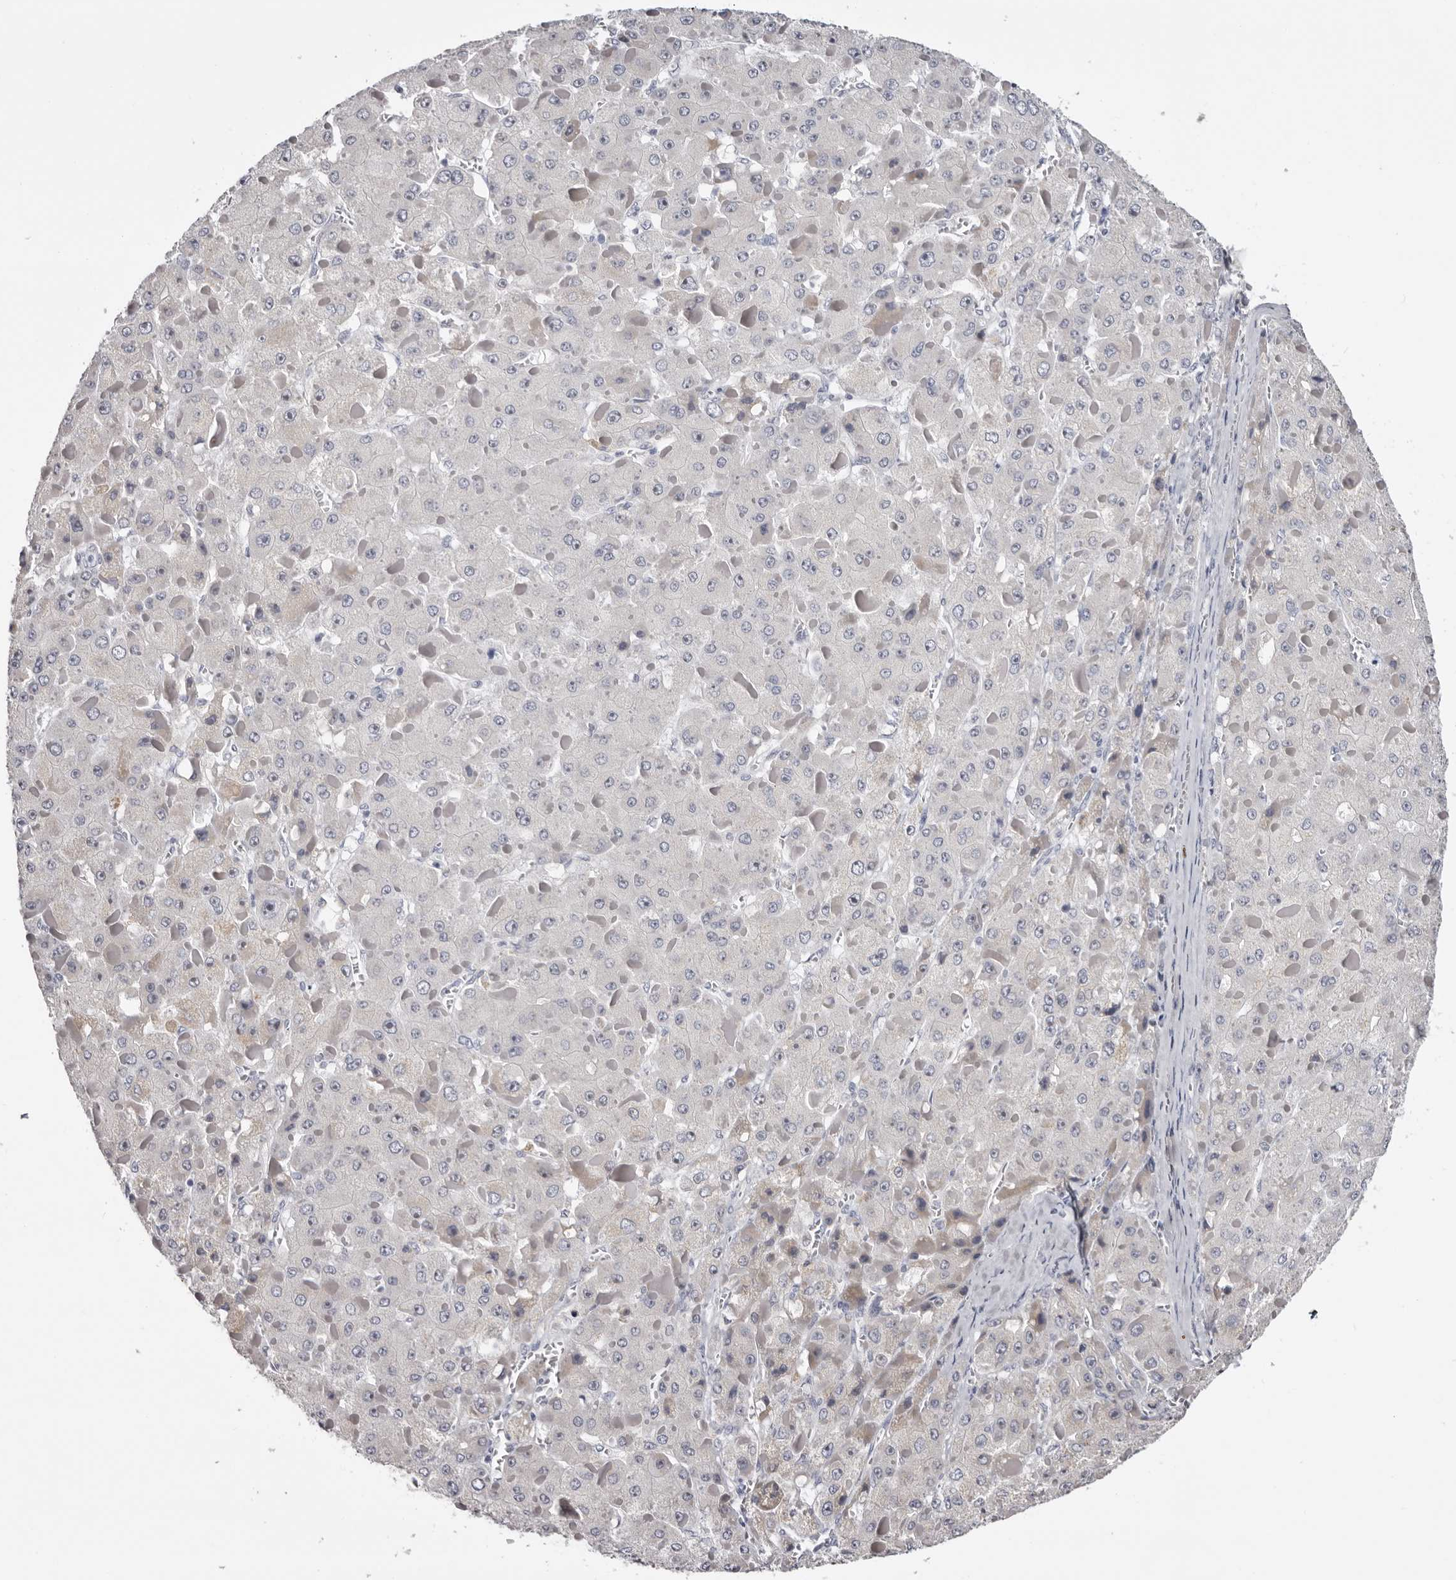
{"staining": {"intensity": "negative", "quantity": "none", "location": "none"}, "tissue": "liver cancer", "cell_type": "Tumor cells", "image_type": "cancer", "snomed": [{"axis": "morphology", "description": "Carcinoma, Hepatocellular, NOS"}, {"axis": "topography", "description": "Liver"}], "caption": "The image displays no staining of tumor cells in hepatocellular carcinoma (liver).", "gene": "CASQ1", "patient": {"sex": "female", "age": 73}}